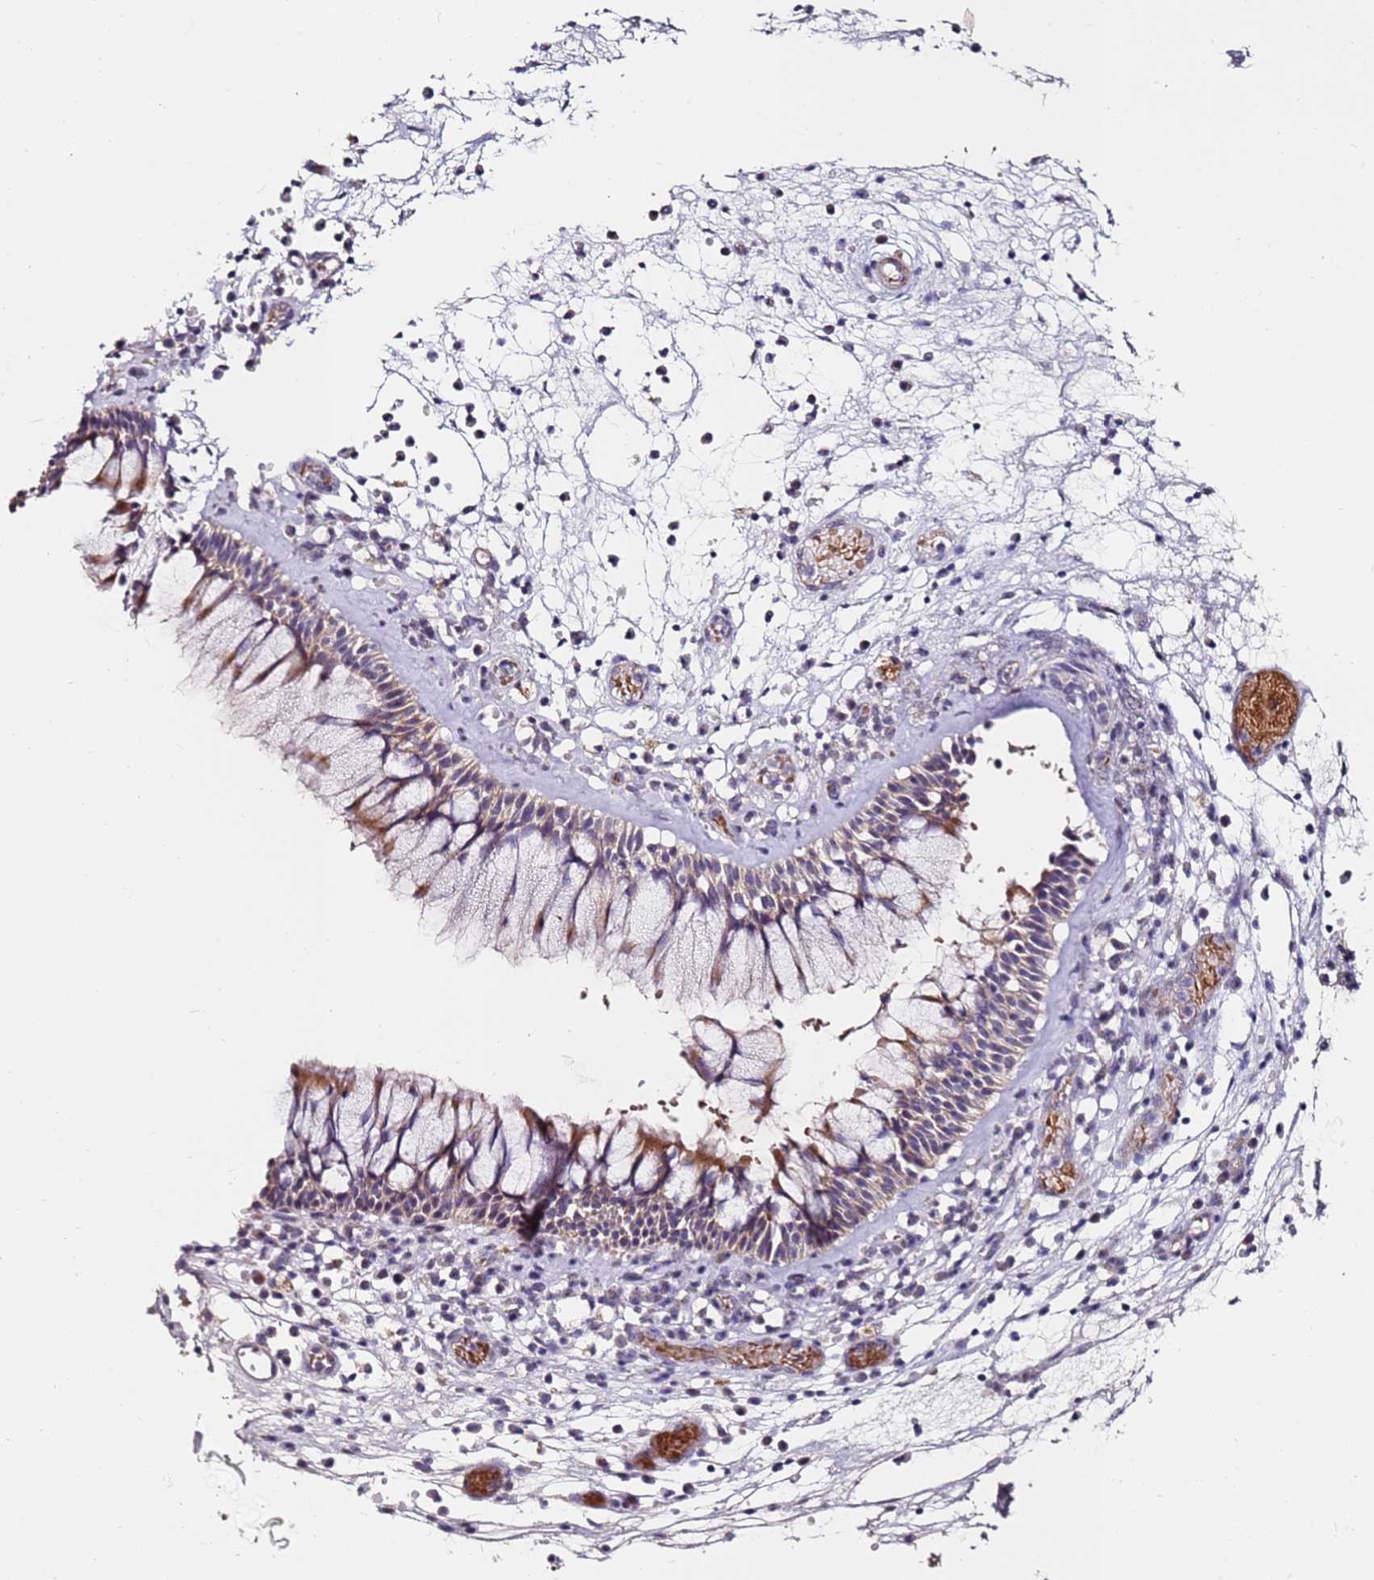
{"staining": {"intensity": "moderate", "quantity": "25%-75%", "location": "cytoplasmic/membranous"}, "tissue": "nasopharynx", "cell_type": "Respiratory epithelial cells", "image_type": "normal", "snomed": [{"axis": "morphology", "description": "Normal tissue, NOS"}, {"axis": "morphology", "description": "Inflammation, NOS"}, {"axis": "topography", "description": "Nasopharynx"}], "caption": "The immunohistochemical stain labels moderate cytoplasmic/membranous positivity in respiratory epithelial cells of benign nasopharynx. (DAB (3,3'-diaminobenzidine) = brown stain, brightfield microscopy at high magnification).", "gene": "RARS2", "patient": {"sex": "male", "age": 70}}